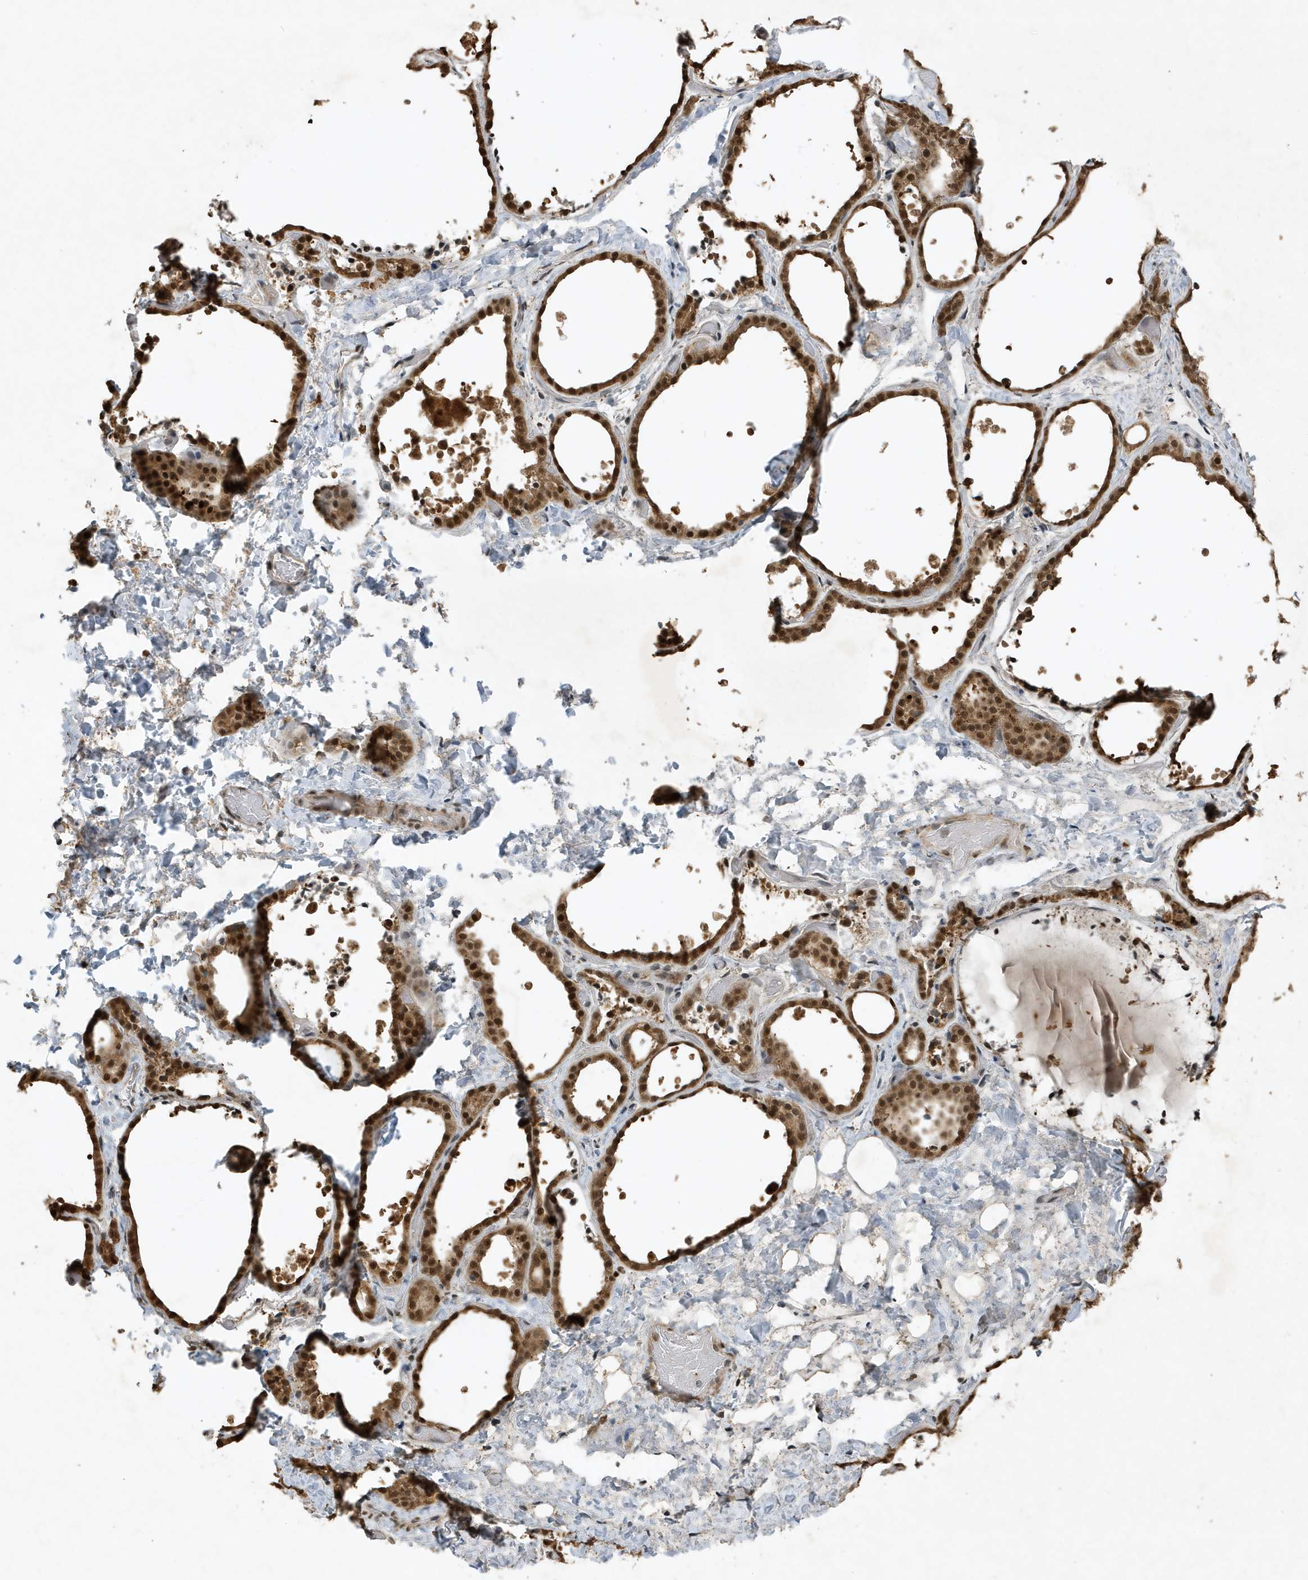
{"staining": {"intensity": "strong", "quantity": ">75%", "location": "cytoplasmic/membranous,nuclear"}, "tissue": "thyroid gland", "cell_type": "Glandular cells", "image_type": "normal", "snomed": [{"axis": "morphology", "description": "Normal tissue, NOS"}, {"axis": "topography", "description": "Thyroid gland"}], "caption": "Immunohistochemical staining of unremarkable human thyroid gland reveals high levels of strong cytoplasmic/membranous,nuclear positivity in approximately >75% of glandular cells.", "gene": "HSPA1A", "patient": {"sex": "female", "age": 44}}